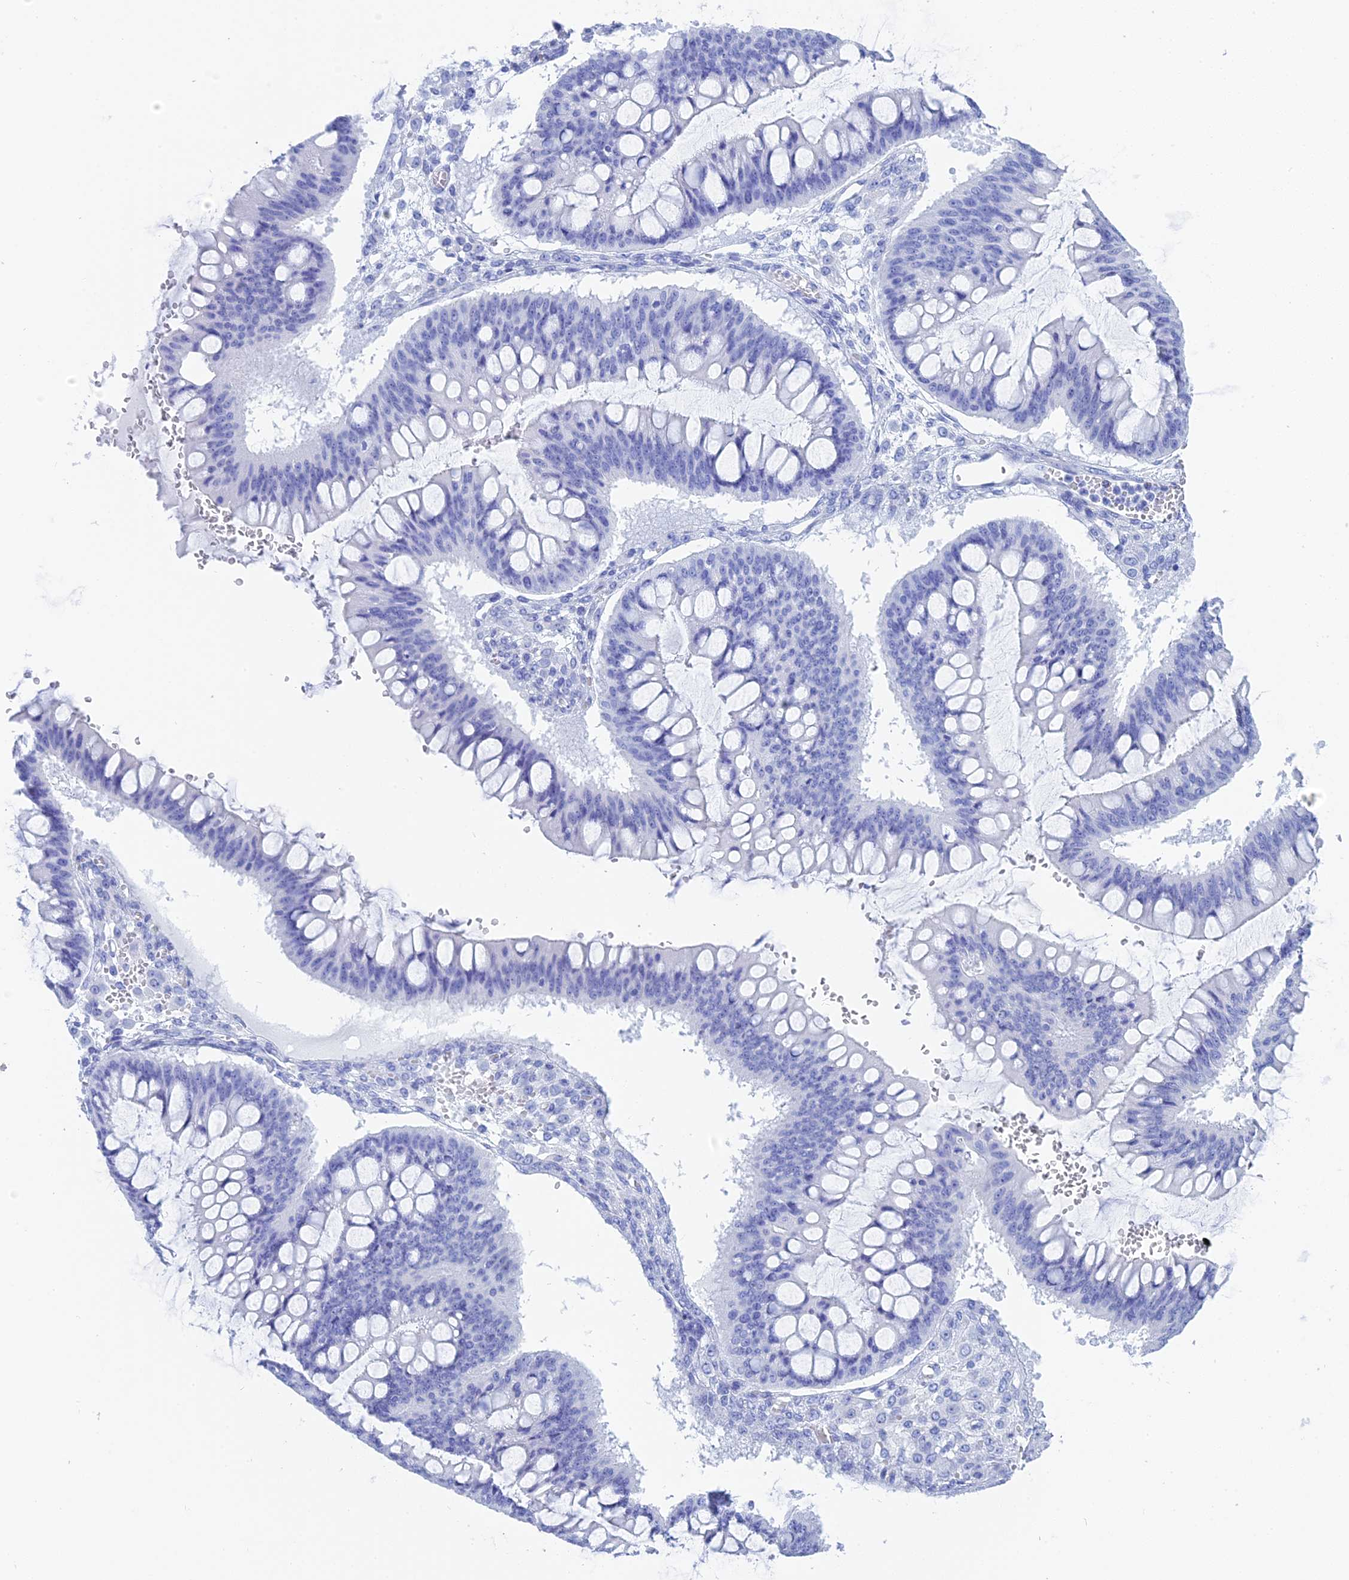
{"staining": {"intensity": "negative", "quantity": "none", "location": "none"}, "tissue": "ovarian cancer", "cell_type": "Tumor cells", "image_type": "cancer", "snomed": [{"axis": "morphology", "description": "Cystadenocarcinoma, mucinous, NOS"}, {"axis": "topography", "description": "Ovary"}], "caption": "Ovarian cancer was stained to show a protein in brown. There is no significant expression in tumor cells. (Brightfield microscopy of DAB immunohistochemistry at high magnification).", "gene": "TEX101", "patient": {"sex": "female", "age": 73}}